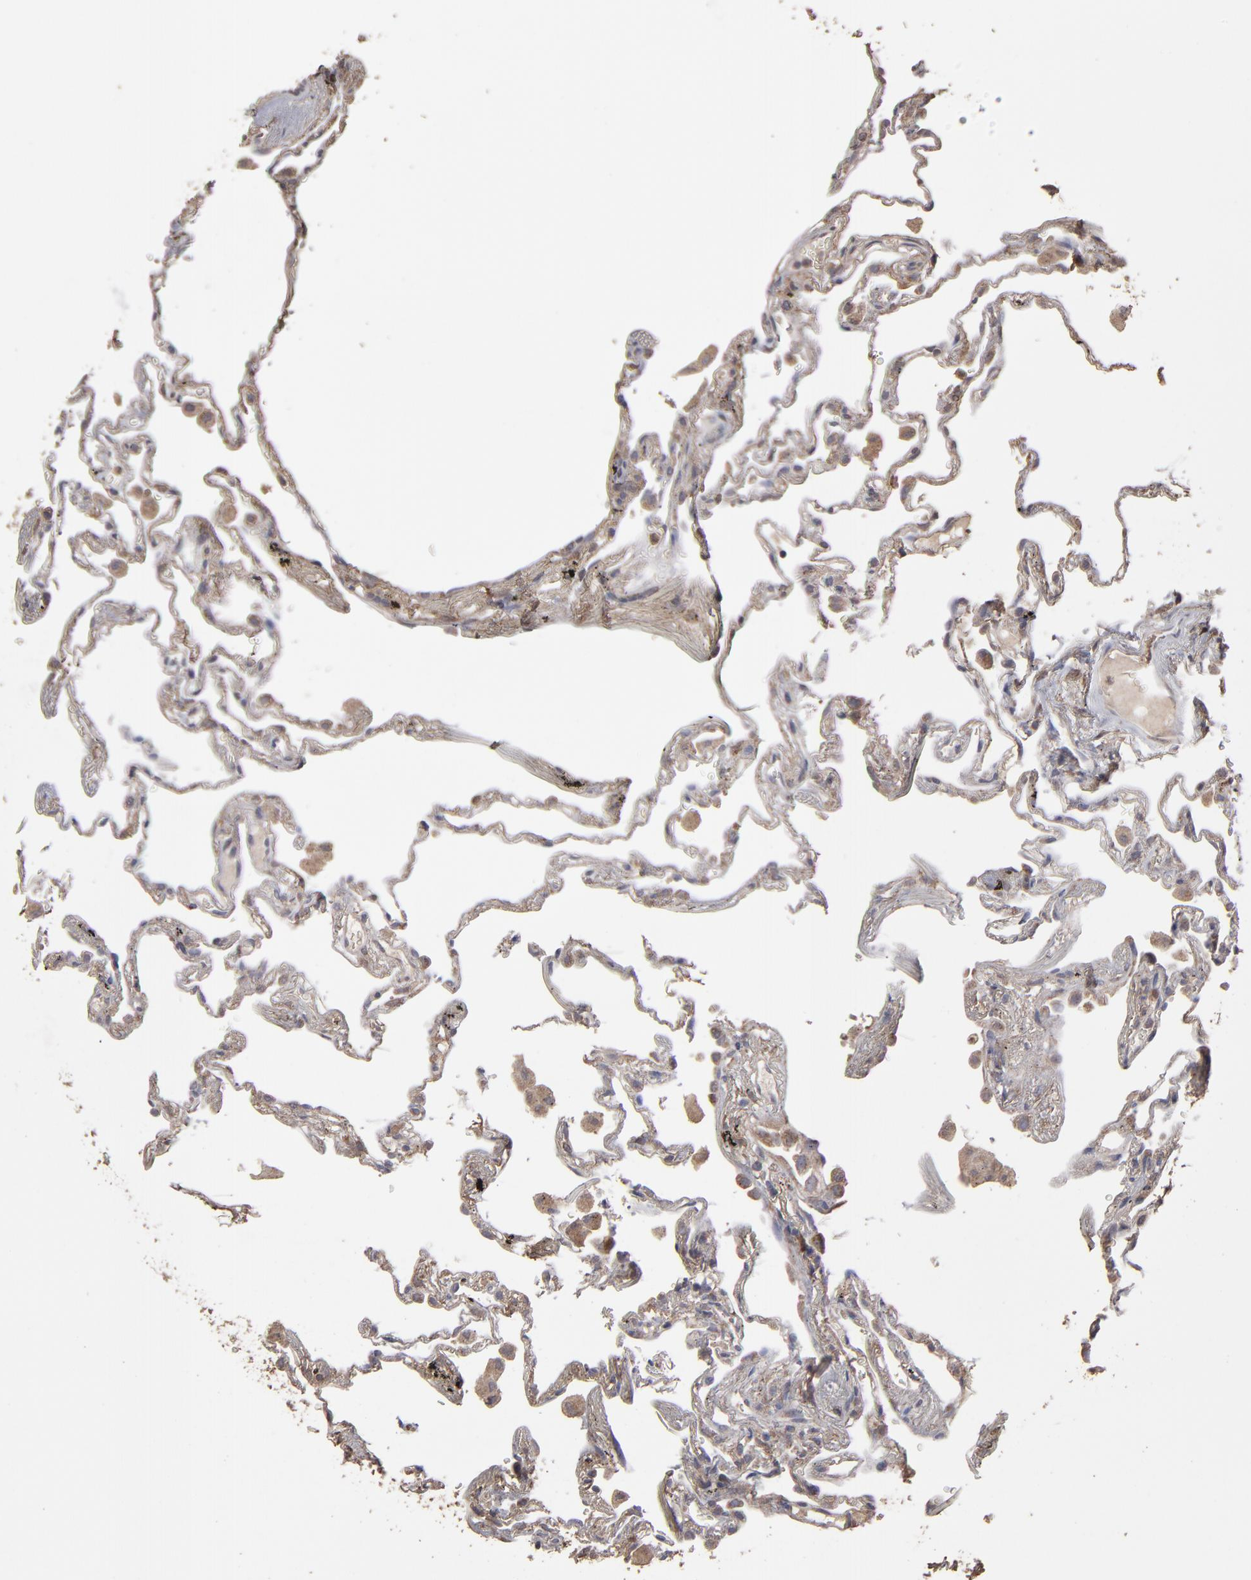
{"staining": {"intensity": "weak", "quantity": "25%-75%", "location": "cytoplasmic/membranous"}, "tissue": "lung", "cell_type": "Alveolar cells", "image_type": "normal", "snomed": [{"axis": "morphology", "description": "Normal tissue, NOS"}, {"axis": "morphology", "description": "Inflammation, NOS"}, {"axis": "topography", "description": "Lung"}], "caption": "IHC histopathology image of unremarkable human lung stained for a protein (brown), which reveals low levels of weak cytoplasmic/membranous expression in about 25%-75% of alveolar cells.", "gene": "MMP2", "patient": {"sex": "male", "age": 69}}